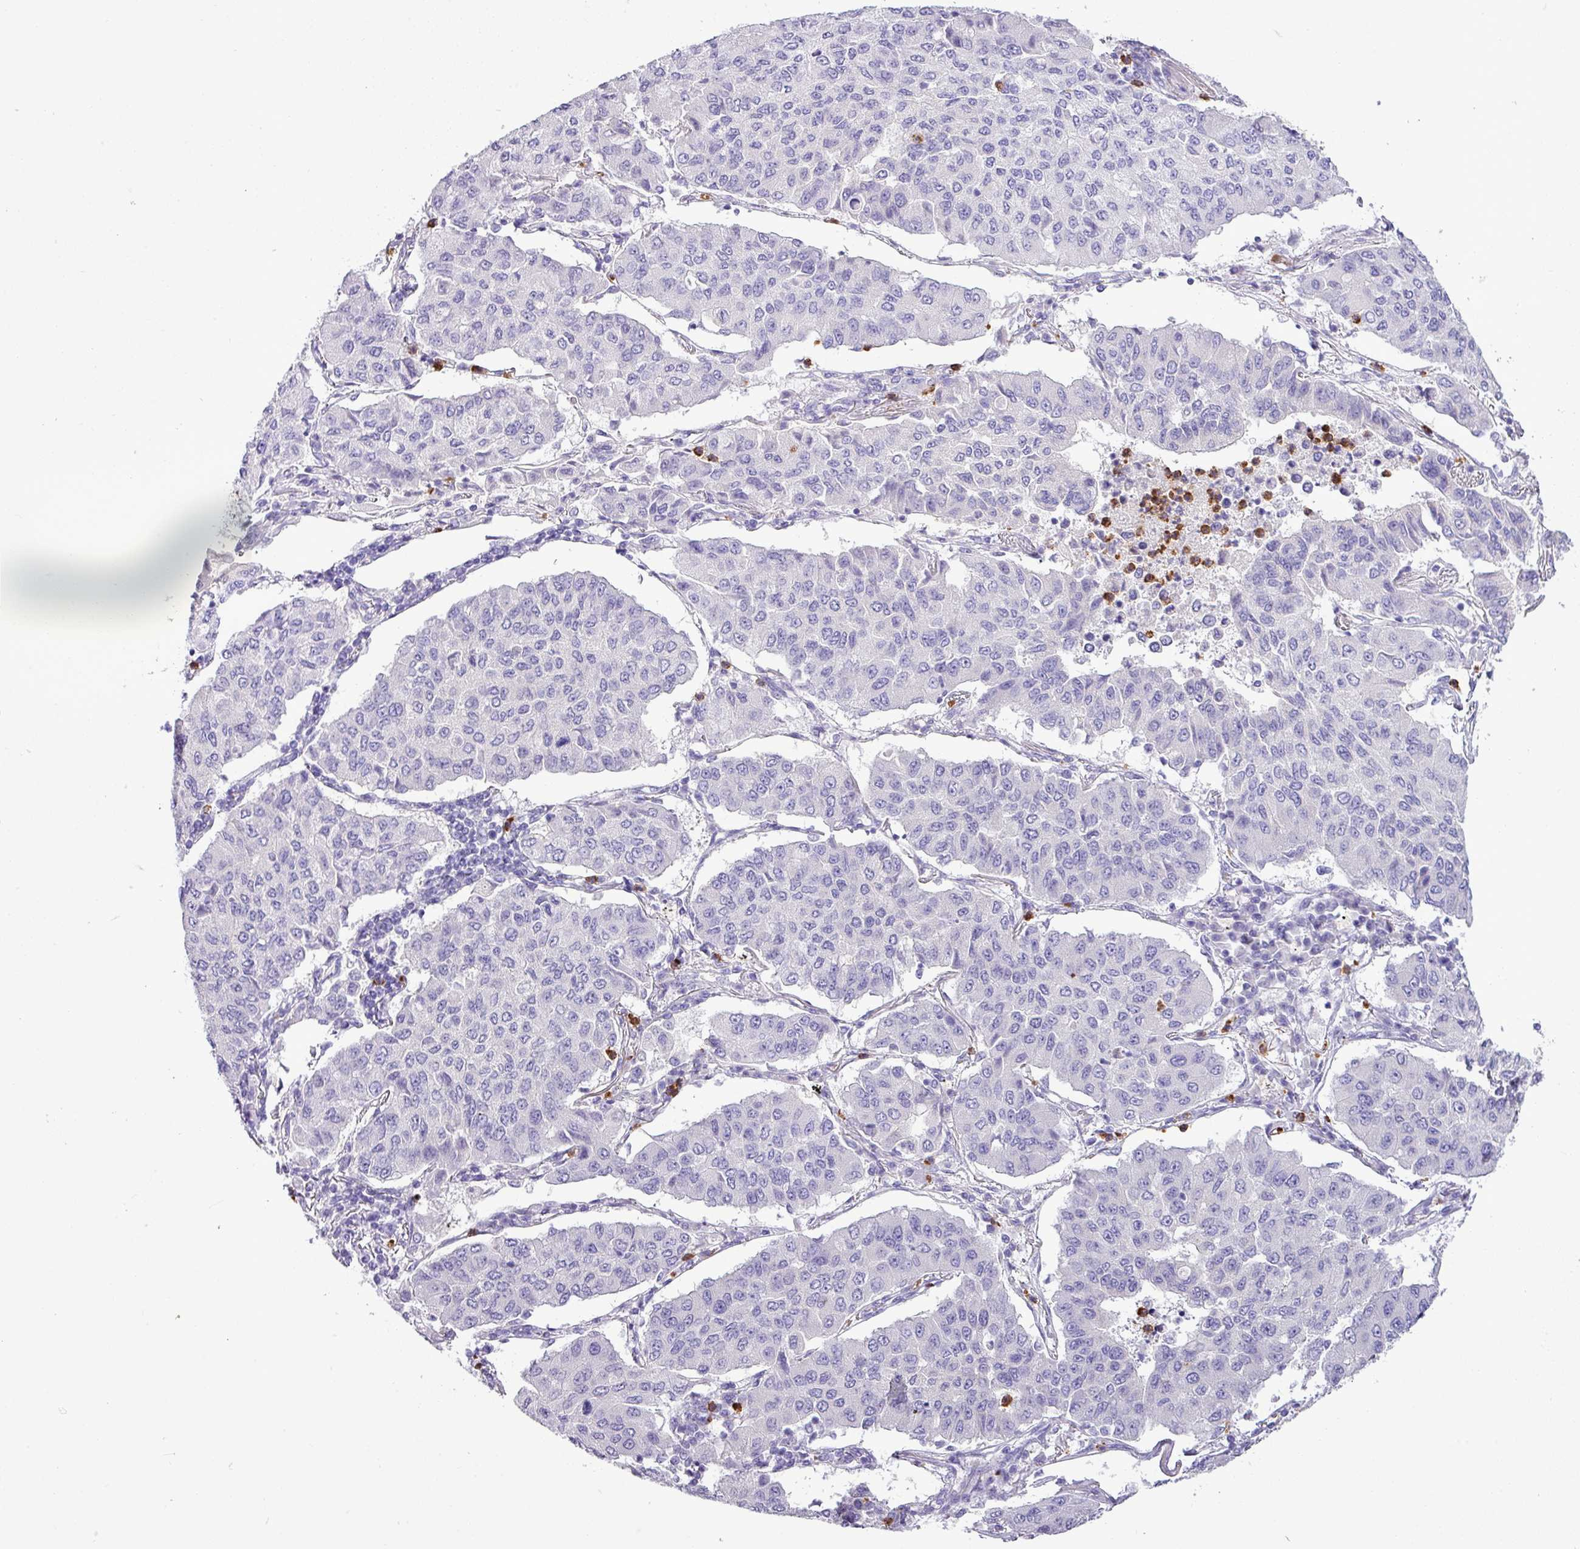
{"staining": {"intensity": "negative", "quantity": "none", "location": "none"}, "tissue": "lung cancer", "cell_type": "Tumor cells", "image_type": "cancer", "snomed": [{"axis": "morphology", "description": "Squamous cell carcinoma, NOS"}, {"axis": "topography", "description": "Lung"}], "caption": "A micrograph of squamous cell carcinoma (lung) stained for a protein shows no brown staining in tumor cells. Nuclei are stained in blue.", "gene": "ZSCAN5A", "patient": {"sex": "male", "age": 74}}